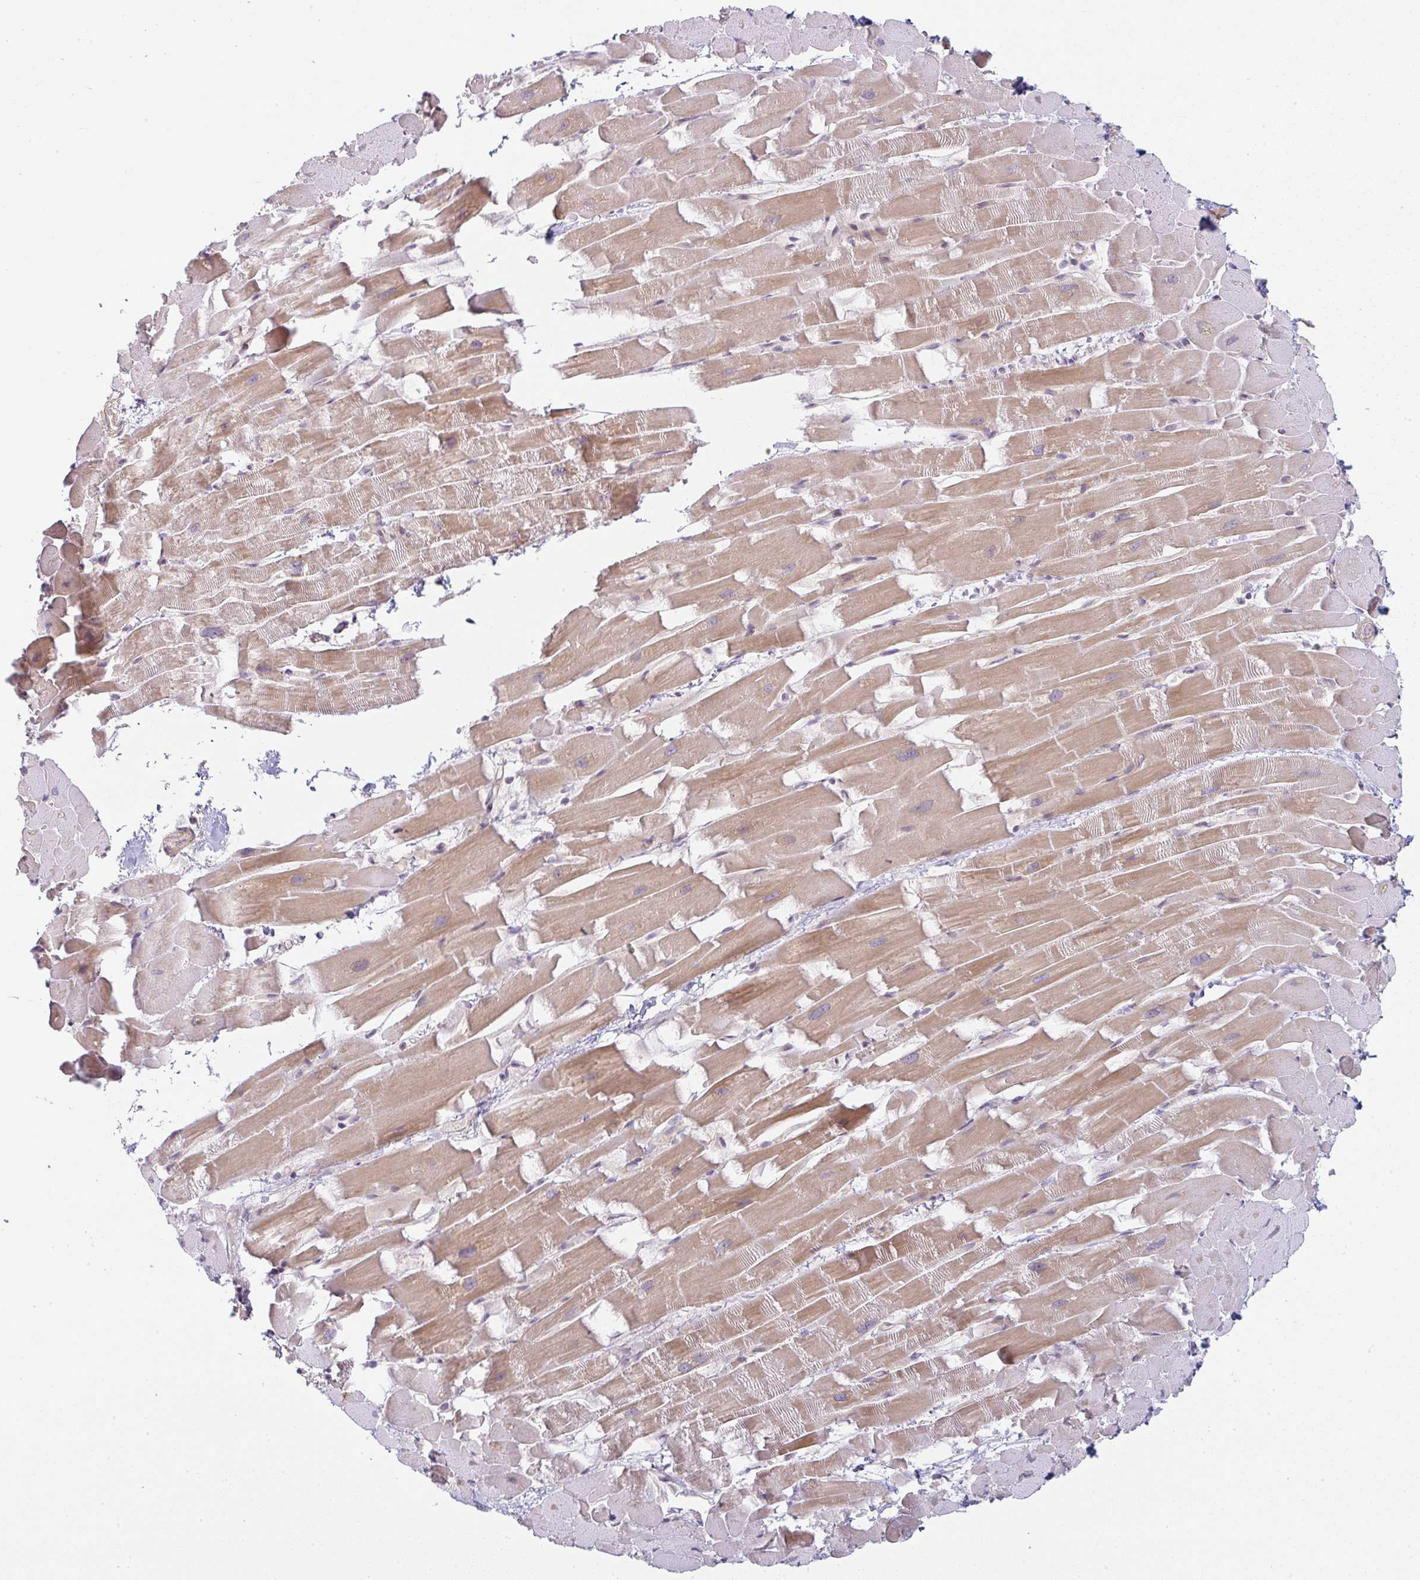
{"staining": {"intensity": "moderate", "quantity": "25%-75%", "location": "cytoplasmic/membranous"}, "tissue": "heart muscle", "cell_type": "Cardiomyocytes", "image_type": "normal", "snomed": [{"axis": "morphology", "description": "Normal tissue, NOS"}, {"axis": "topography", "description": "Heart"}], "caption": "Protein staining of normal heart muscle exhibits moderate cytoplasmic/membranous positivity in about 25%-75% of cardiomyocytes.", "gene": "MOB1A", "patient": {"sex": "male", "age": 37}}